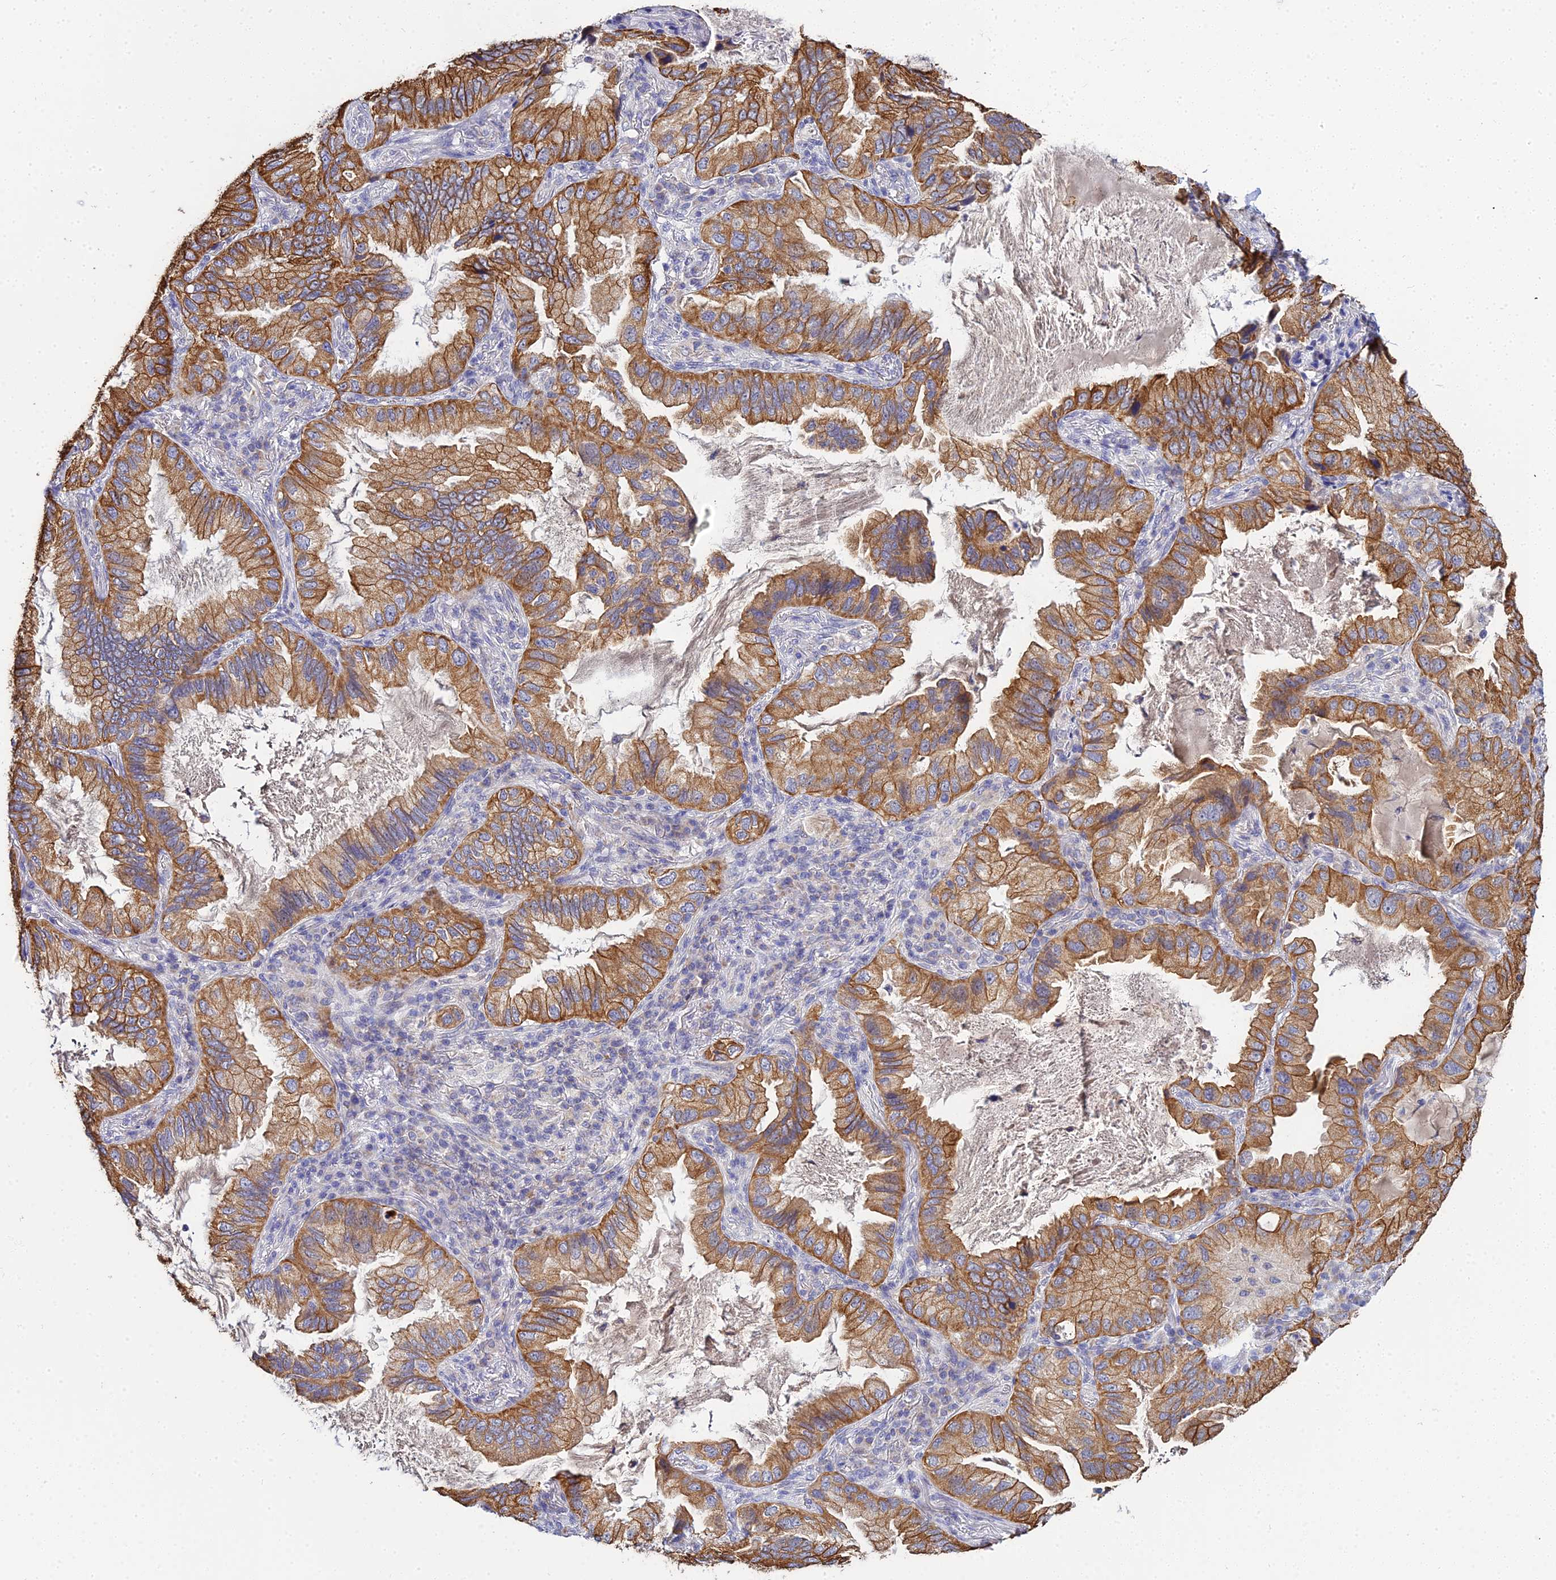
{"staining": {"intensity": "strong", "quantity": ">75%", "location": "cytoplasmic/membranous"}, "tissue": "lung cancer", "cell_type": "Tumor cells", "image_type": "cancer", "snomed": [{"axis": "morphology", "description": "Adenocarcinoma, NOS"}, {"axis": "topography", "description": "Lung"}], "caption": "This micrograph shows immunohistochemistry staining of lung cancer (adenocarcinoma), with high strong cytoplasmic/membranous staining in approximately >75% of tumor cells.", "gene": "ZXDA", "patient": {"sex": "female", "age": 69}}